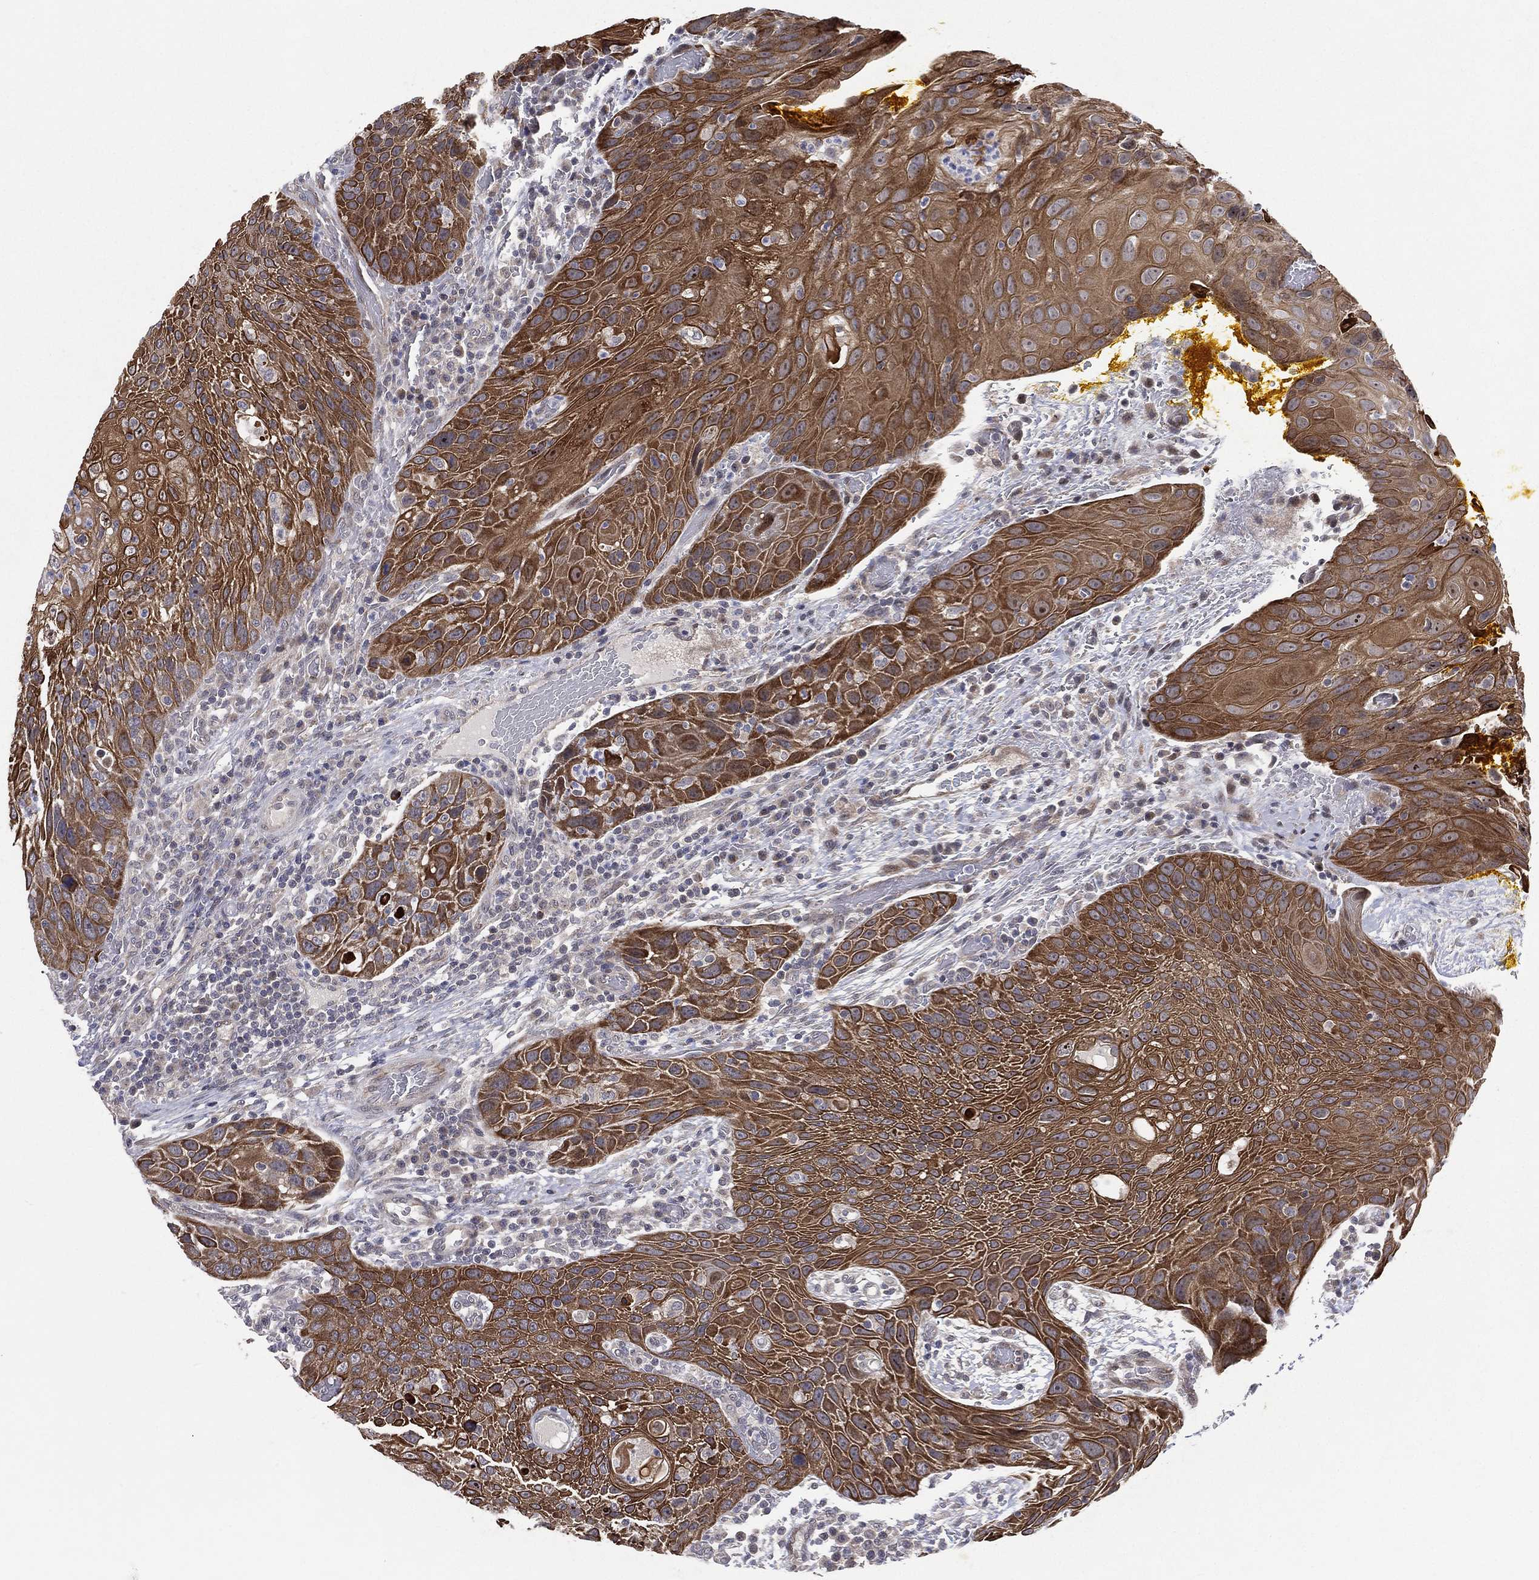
{"staining": {"intensity": "strong", "quantity": ">75%", "location": "cytoplasmic/membranous"}, "tissue": "head and neck cancer", "cell_type": "Tumor cells", "image_type": "cancer", "snomed": [{"axis": "morphology", "description": "Squamous cell carcinoma, NOS"}, {"axis": "topography", "description": "Head-Neck"}], "caption": "Protein staining of head and neck cancer (squamous cell carcinoma) tissue shows strong cytoplasmic/membranous positivity in about >75% of tumor cells.", "gene": "KAT14", "patient": {"sex": "male", "age": 69}}